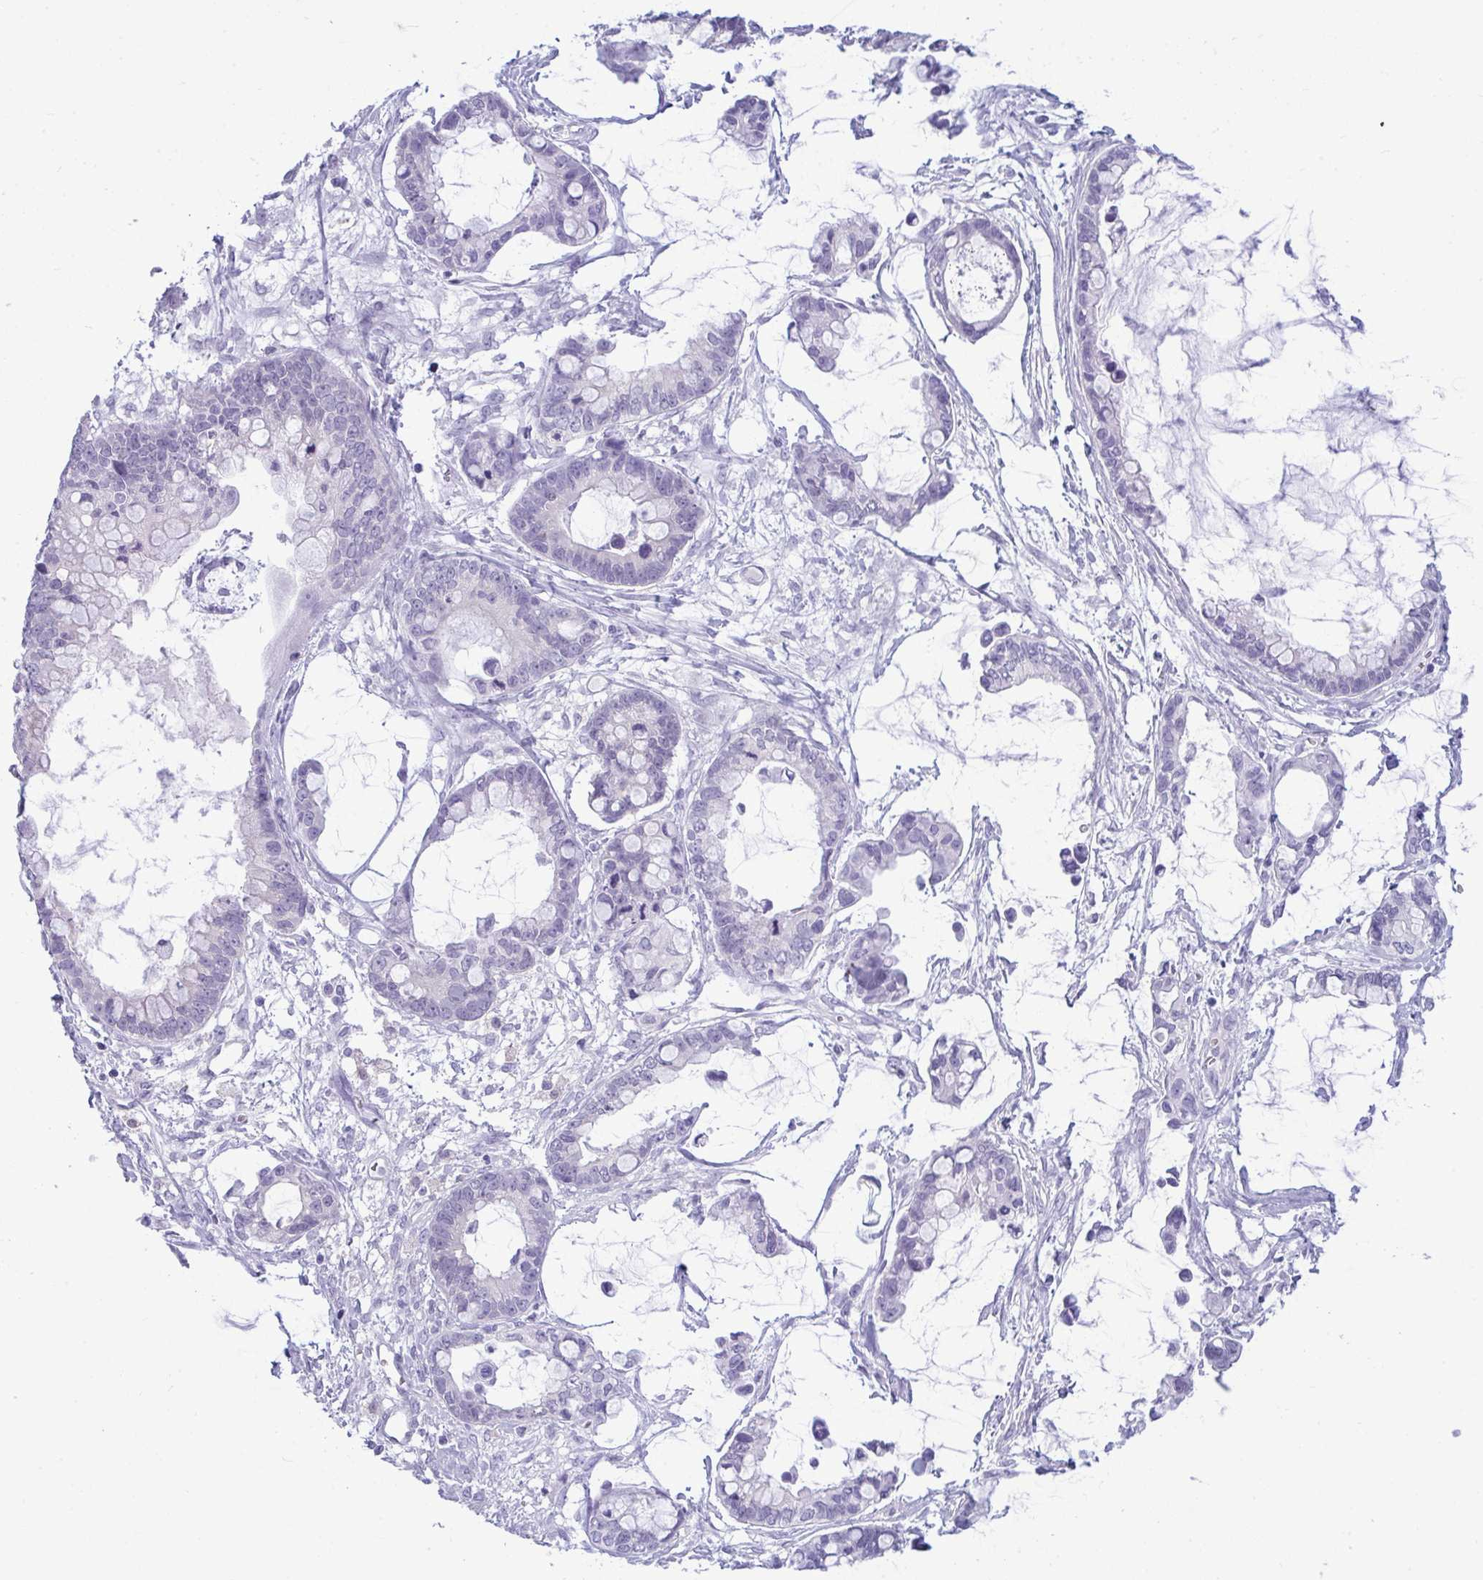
{"staining": {"intensity": "negative", "quantity": "none", "location": "none"}, "tissue": "ovarian cancer", "cell_type": "Tumor cells", "image_type": "cancer", "snomed": [{"axis": "morphology", "description": "Cystadenocarcinoma, mucinous, NOS"}, {"axis": "topography", "description": "Ovary"}], "caption": "This is an immunohistochemistry (IHC) histopathology image of ovarian cancer. There is no staining in tumor cells.", "gene": "ANKRD60", "patient": {"sex": "female", "age": 63}}